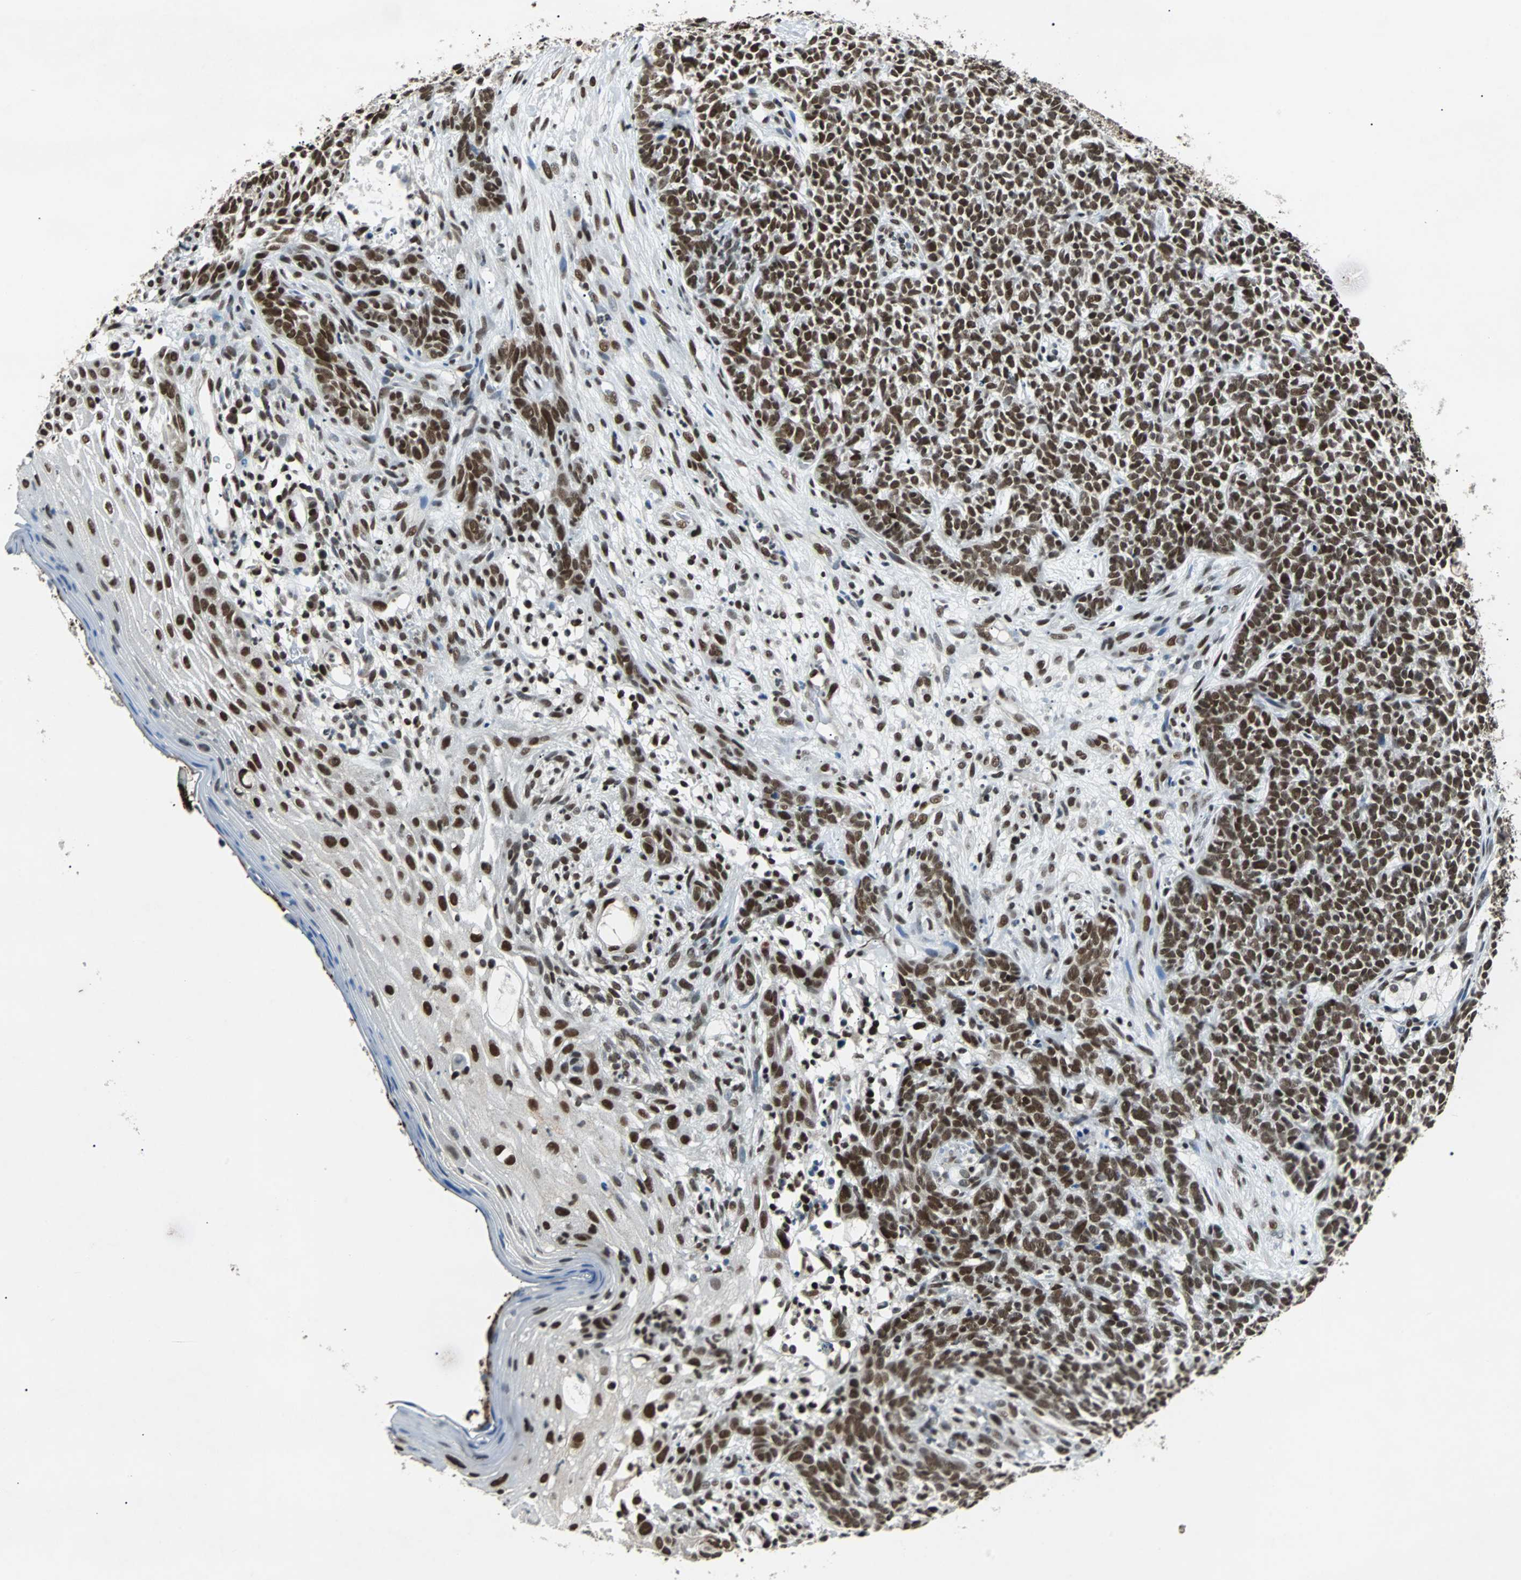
{"staining": {"intensity": "strong", "quantity": ">75%", "location": "nuclear"}, "tissue": "skin cancer", "cell_type": "Tumor cells", "image_type": "cancer", "snomed": [{"axis": "morphology", "description": "Basal cell carcinoma"}, {"axis": "topography", "description": "Skin"}], "caption": "Tumor cells demonstrate strong nuclear expression in about >75% of cells in skin basal cell carcinoma.", "gene": "GATAD2A", "patient": {"sex": "female", "age": 84}}